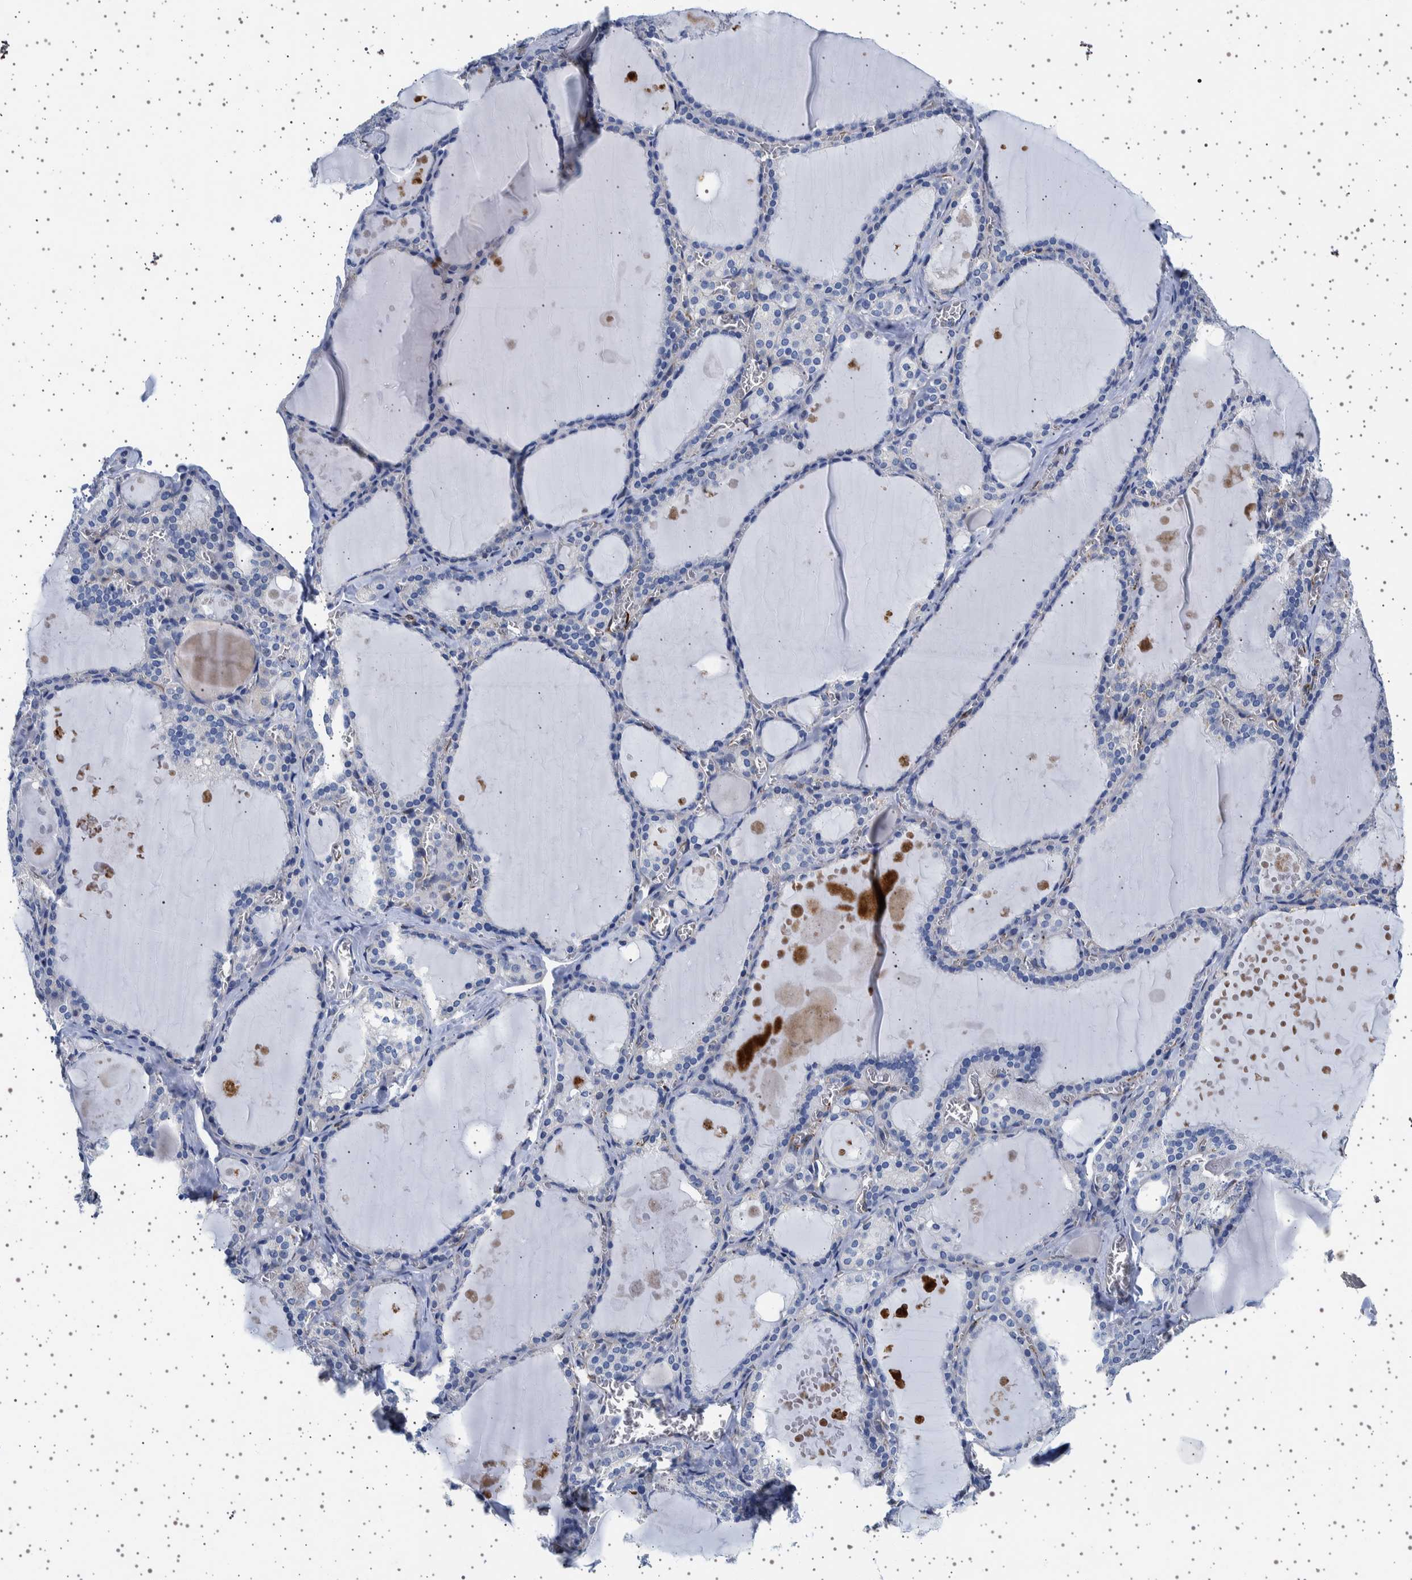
{"staining": {"intensity": "negative", "quantity": "none", "location": "none"}, "tissue": "thyroid gland", "cell_type": "Glandular cells", "image_type": "normal", "snomed": [{"axis": "morphology", "description": "Normal tissue, NOS"}, {"axis": "topography", "description": "Thyroid gland"}], "caption": "A high-resolution photomicrograph shows IHC staining of unremarkable thyroid gland, which displays no significant expression in glandular cells.", "gene": "SEPTIN4", "patient": {"sex": "male", "age": 56}}